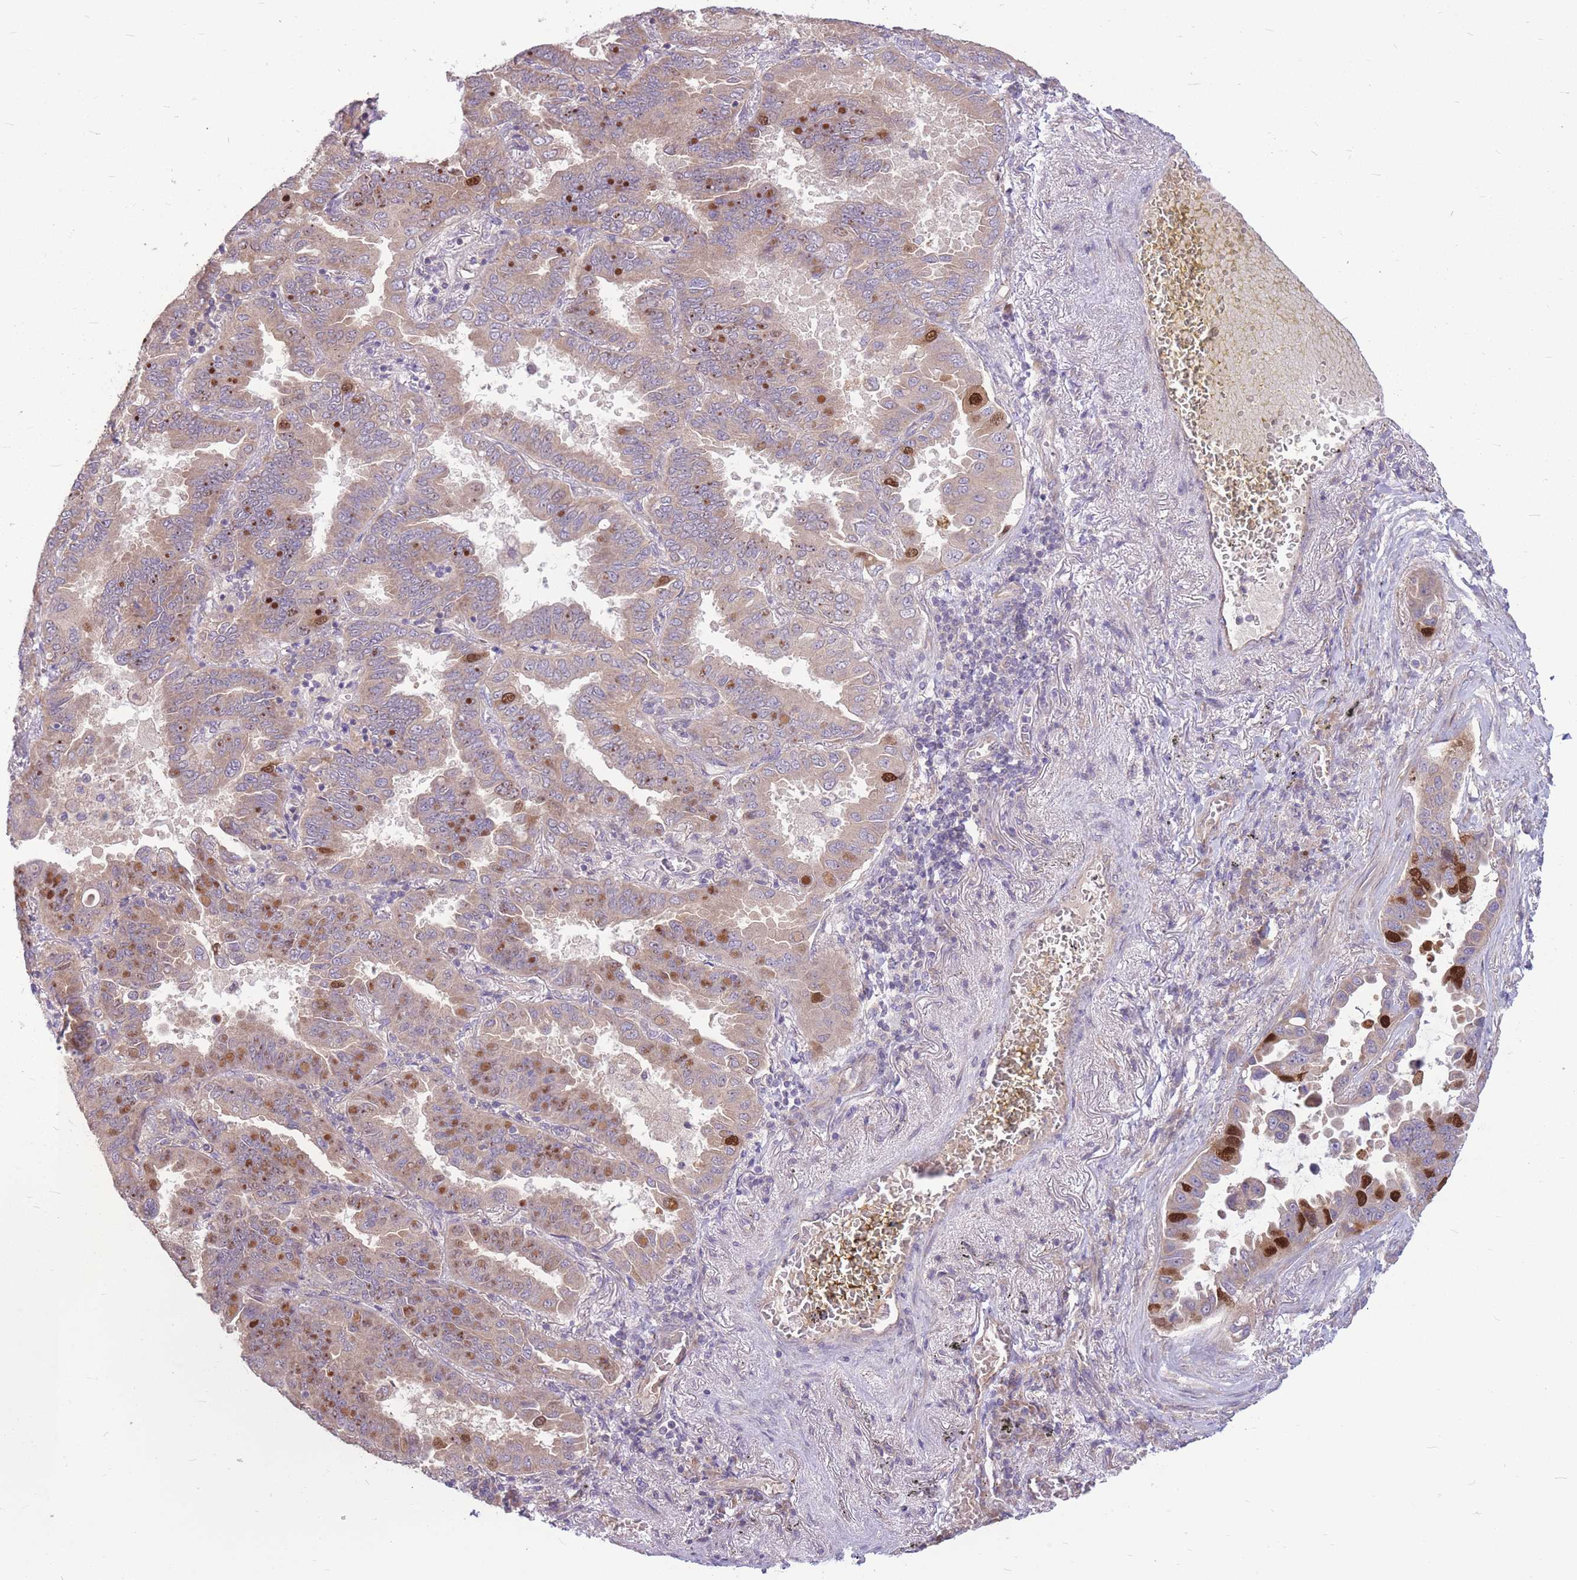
{"staining": {"intensity": "strong", "quantity": "<25%", "location": "cytoplasmic/membranous,nuclear"}, "tissue": "lung cancer", "cell_type": "Tumor cells", "image_type": "cancer", "snomed": [{"axis": "morphology", "description": "Adenocarcinoma, NOS"}, {"axis": "topography", "description": "Lung"}], "caption": "Human adenocarcinoma (lung) stained with a brown dye shows strong cytoplasmic/membranous and nuclear positive staining in about <25% of tumor cells.", "gene": "GMNN", "patient": {"sex": "male", "age": 64}}